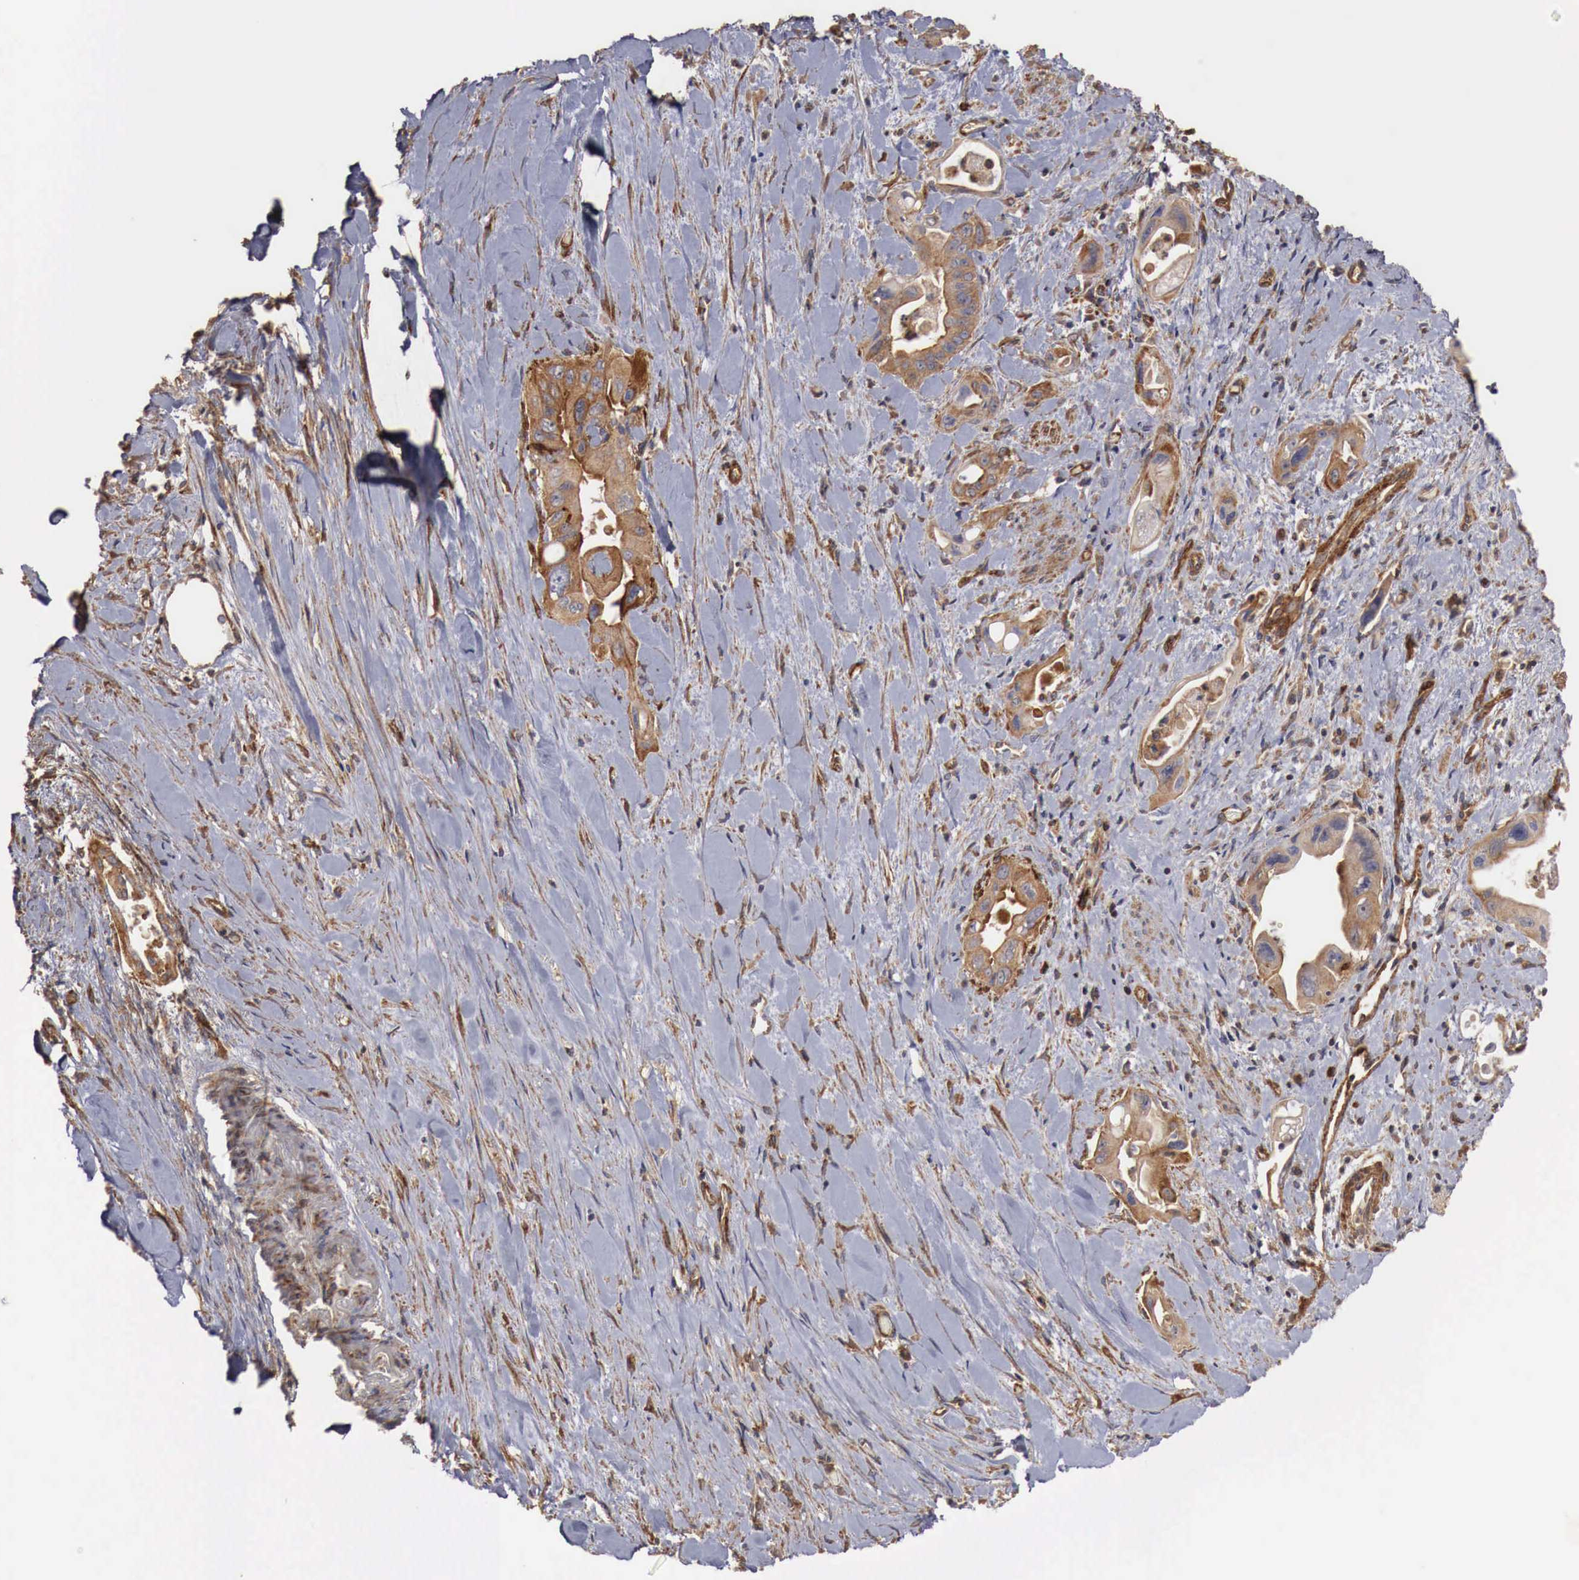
{"staining": {"intensity": "moderate", "quantity": ">75%", "location": "cytoplasmic/membranous"}, "tissue": "pancreatic cancer", "cell_type": "Tumor cells", "image_type": "cancer", "snomed": [{"axis": "morphology", "description": "Adenocarcinoma, NOS"}, {"axis": "topography", "description": "Pancreas"}], "caption": "IHC staining of pancreatic cancer, which shows medium levels of moderate cytoplasmic/membranous positivity in about >75% of tumor cells indicating moderate cytoplasmic/membranous protein positivity. The staining was performed using DAB (brown) for protein detection and nuclei were counterstained in hematoxylin (blue).", "gene": "ARMCX4", "patient": {"sex": "male", "age": 77}}